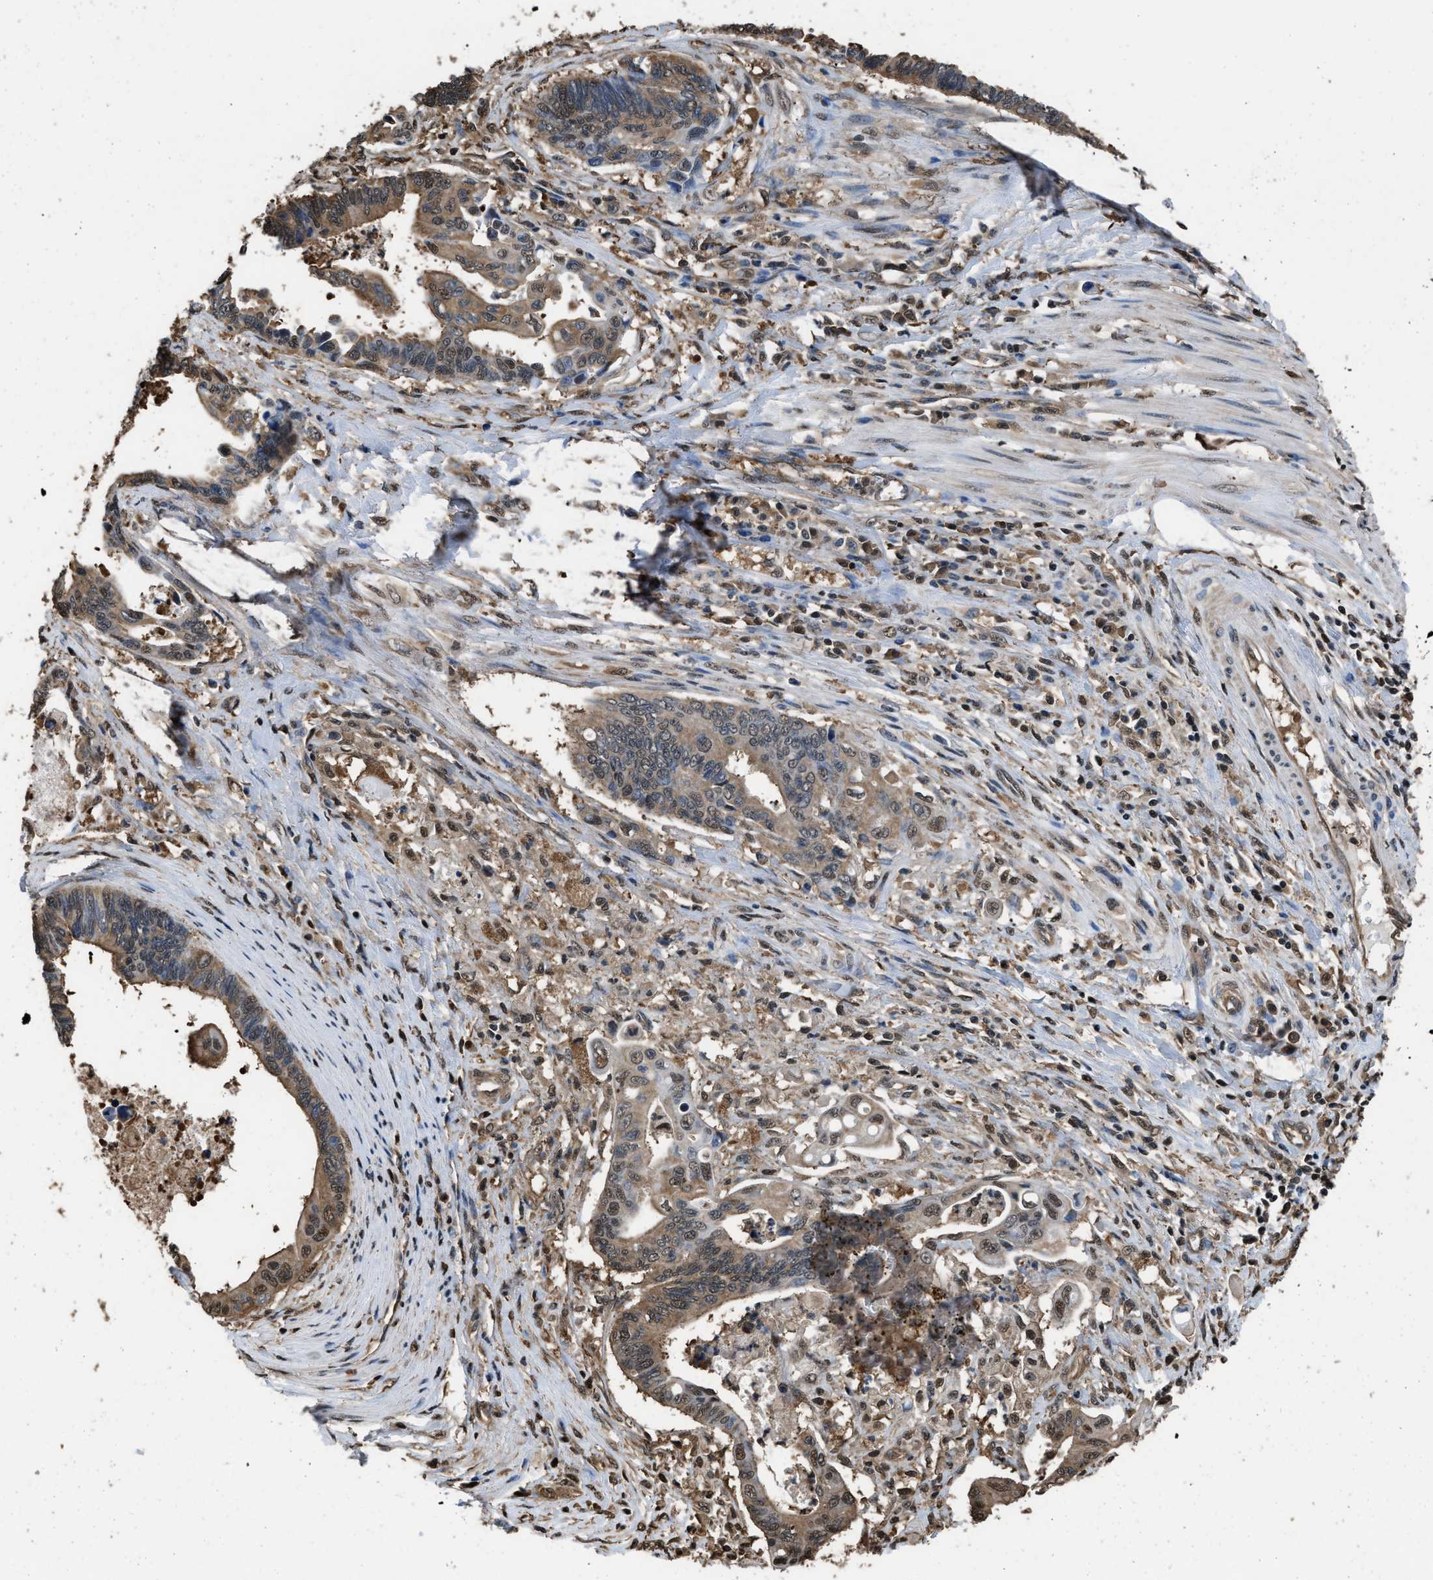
{"staining": {"intensity": "moderate", "quantity": ">75%", "location": "cytoplasmic/membranous,nuclear"}, "tissue": "pancreatic cancer", "cell_type": "Tumor cells", "image_type": "cancer", "snomed": [{"axis": "morphology", "description": "Adenocarcinoma, NOS"}, {"axis": "topography", "description": "Pancreas"}], "caption": "This image reveals pancreatic cancer stained with immunohistochemistry to label a protein in brown. The cytoplasmic/membranous and nuclear of tumor cells show moderate positivity for the protein. Nuclei are counter-stained blue.", "gene": "FNTA", "patient": {"sex": "female", "age": 70}}